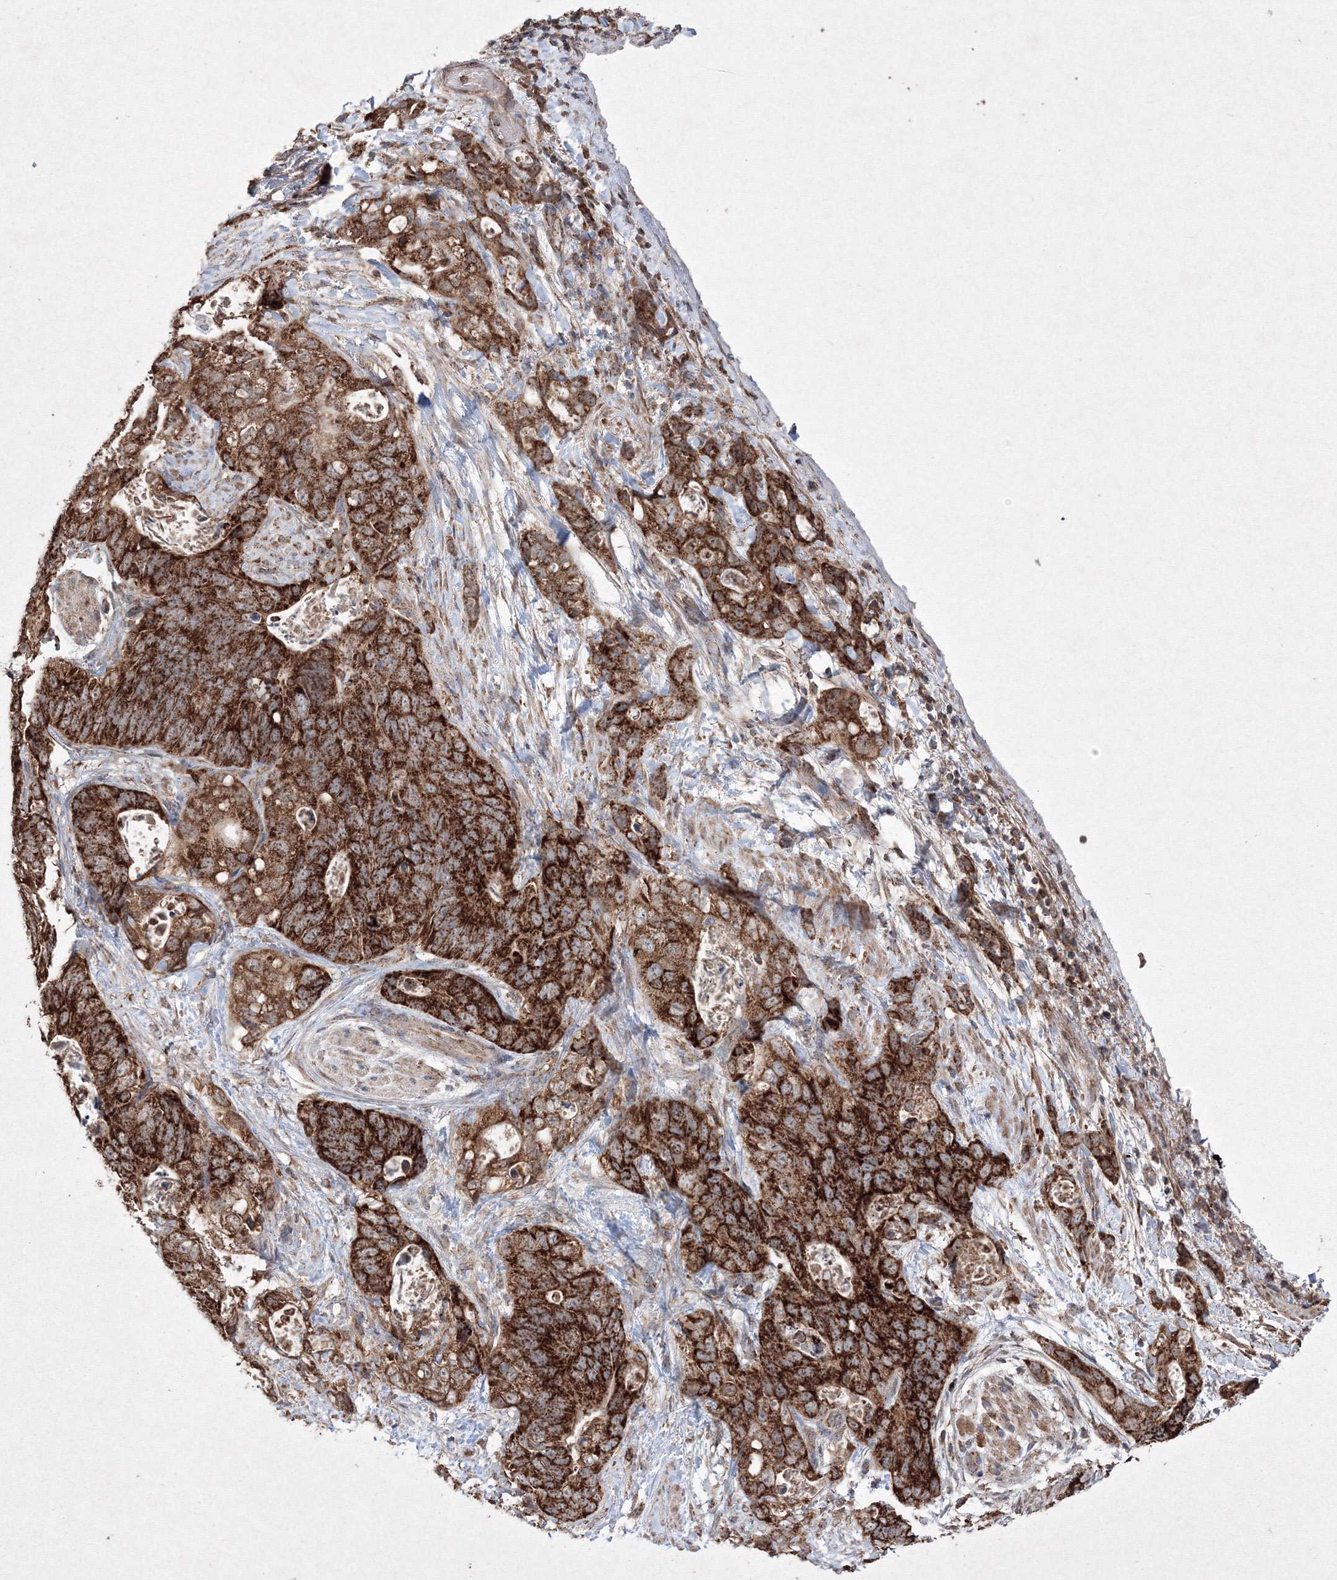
{"staining": {"intensity": "strong", "quantity": ">75%", "location": "cytoplasmic/membranous"}, "tissue": "stomach cancer", "cell_type": "Tumor cells", "image_type": "cancer", "snomed": [{"axis": "morphology", "description": "Normal tissue, NOS"}, {"axis": "morphology", "description": "Adenocarcinoma, NOS"}, {"axis": "topography", "description": "Stomach"}], "caption": "Immunohistochemistry image of human stomach adenocarcinoma stained for a protein (brown), which shows high levels of strong cytoplasmic/membranous positivity in approximately >75% of tumor cells.", "gene": "GRSF1", "patient": {"sex": "female", "age": 89}}